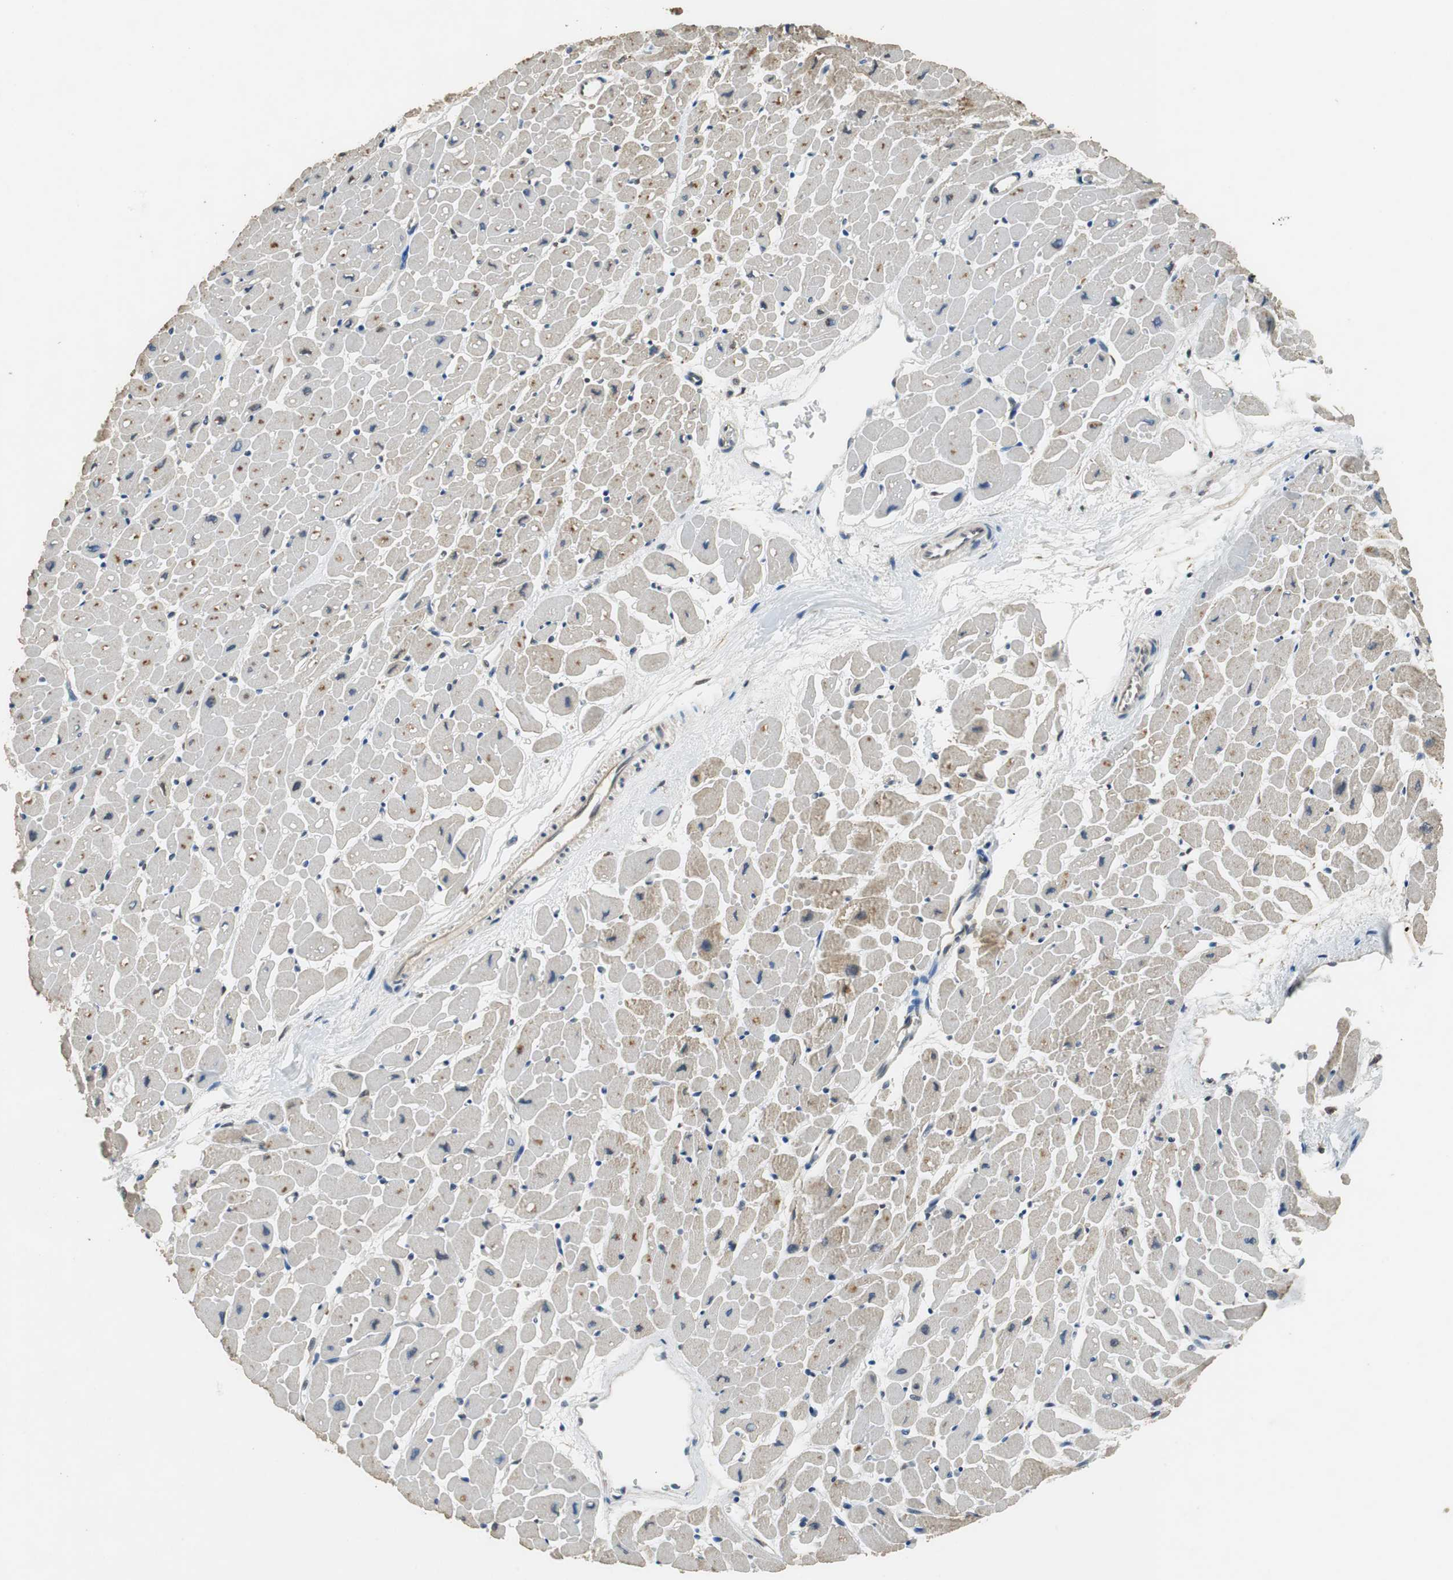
{"staining": {"intensity": "moderate", "quantity": ">75%", "location": "cytoplasmic/membranous"}, "tissue": "heart muscle", "cell_type": "Cardiomyocytes", "image_type": "normal", "snomed": [{"axis": "morphology", "description": "Normal tissue, NOS"}, {"axis": "topography", "description": "Heart"}], "caption": "Protein staining reveals moderate cytoplasmic/membranous staining in approximately >75% of cardiomyocytes in benign heart muscle.", "gene": "ALDH4A1", "patient": {"sex": "male", "age": 45}}